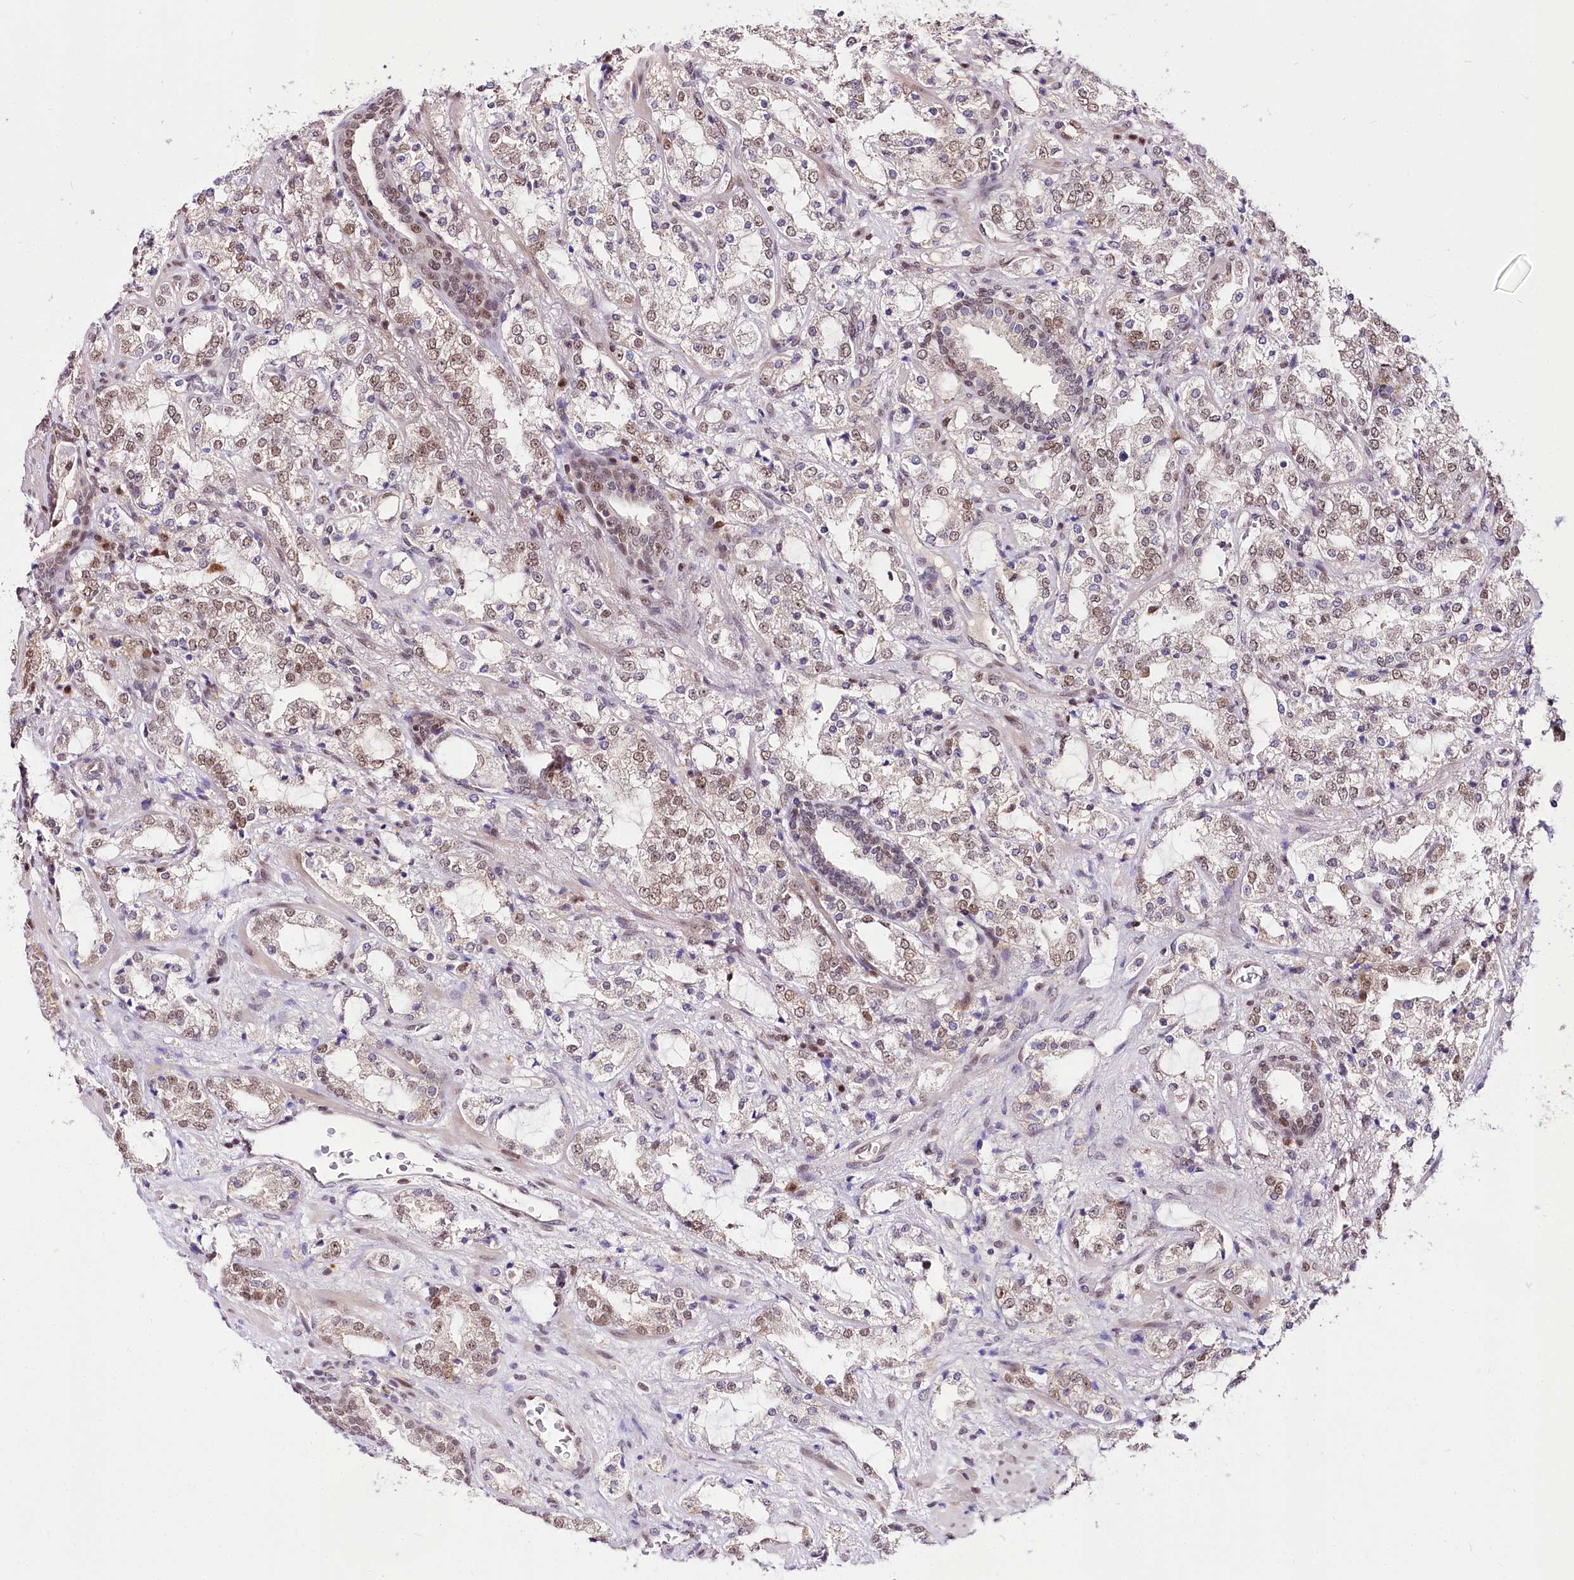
{"staining": {"intensity": "weak", "quantity": ">75%", "location": "nuclear"}, "tissue": "prostate cancer", "cell_type": "Tumor cells", "image_type": "cancer", "snomed": [{"axis": "morphology", "description": "Adenocarcinoma, High grade"}, {"axis": "topography", "description": "Prostate"}], "caption": "Immunohistochemical staining of prostate cancer (high-grade adenocarcinoma) shows low levels of weak nuclear protein staining in about >75% of tumor cells. (IHC, brightfield microscopy, high magnification).", "gene": "POLA2", "patient": {"sex": "male", "age": 64}}